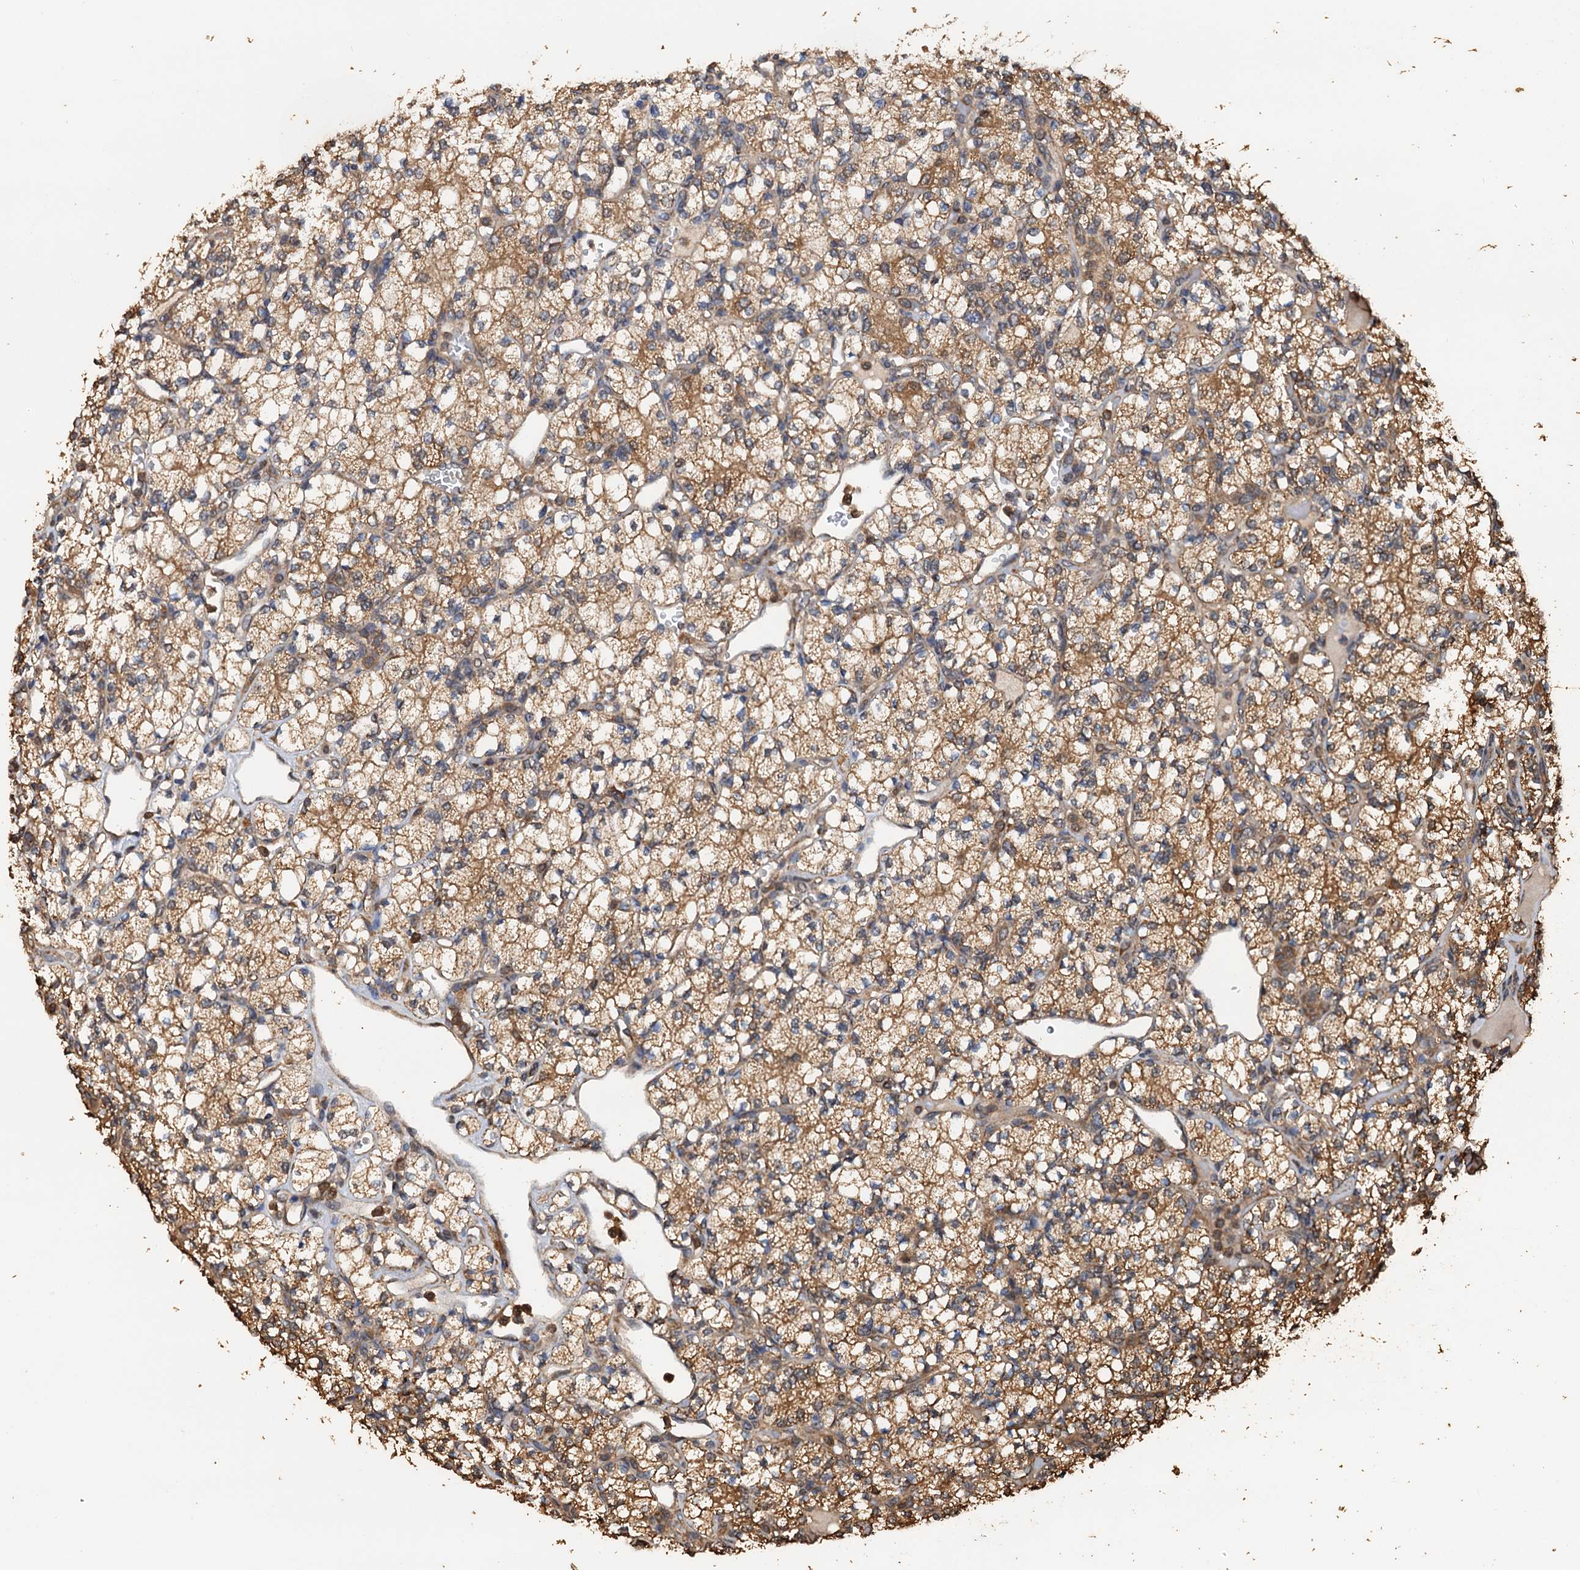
{"staining": {"intensity": "moderate", "quantity": ">75%", "location": "cytoplasmic/membranous"}, "tissue": "renal cancer", "cell_type": "Tumor cells", "image_type": "cancer", "snomed": [{"axis": "morphology", "description": "Adenocarcinoma, NOS"}, {"axis": "topography", "description": "Kidney"}], "caption": "Moderate cytoplasmic/membranous protein staining is appreciated in approximately >75% of tumor cells in renal cancer (adenocarcinoma).", "gene": "PSMD9", "patient": {"sex": "male", "age": 77}}